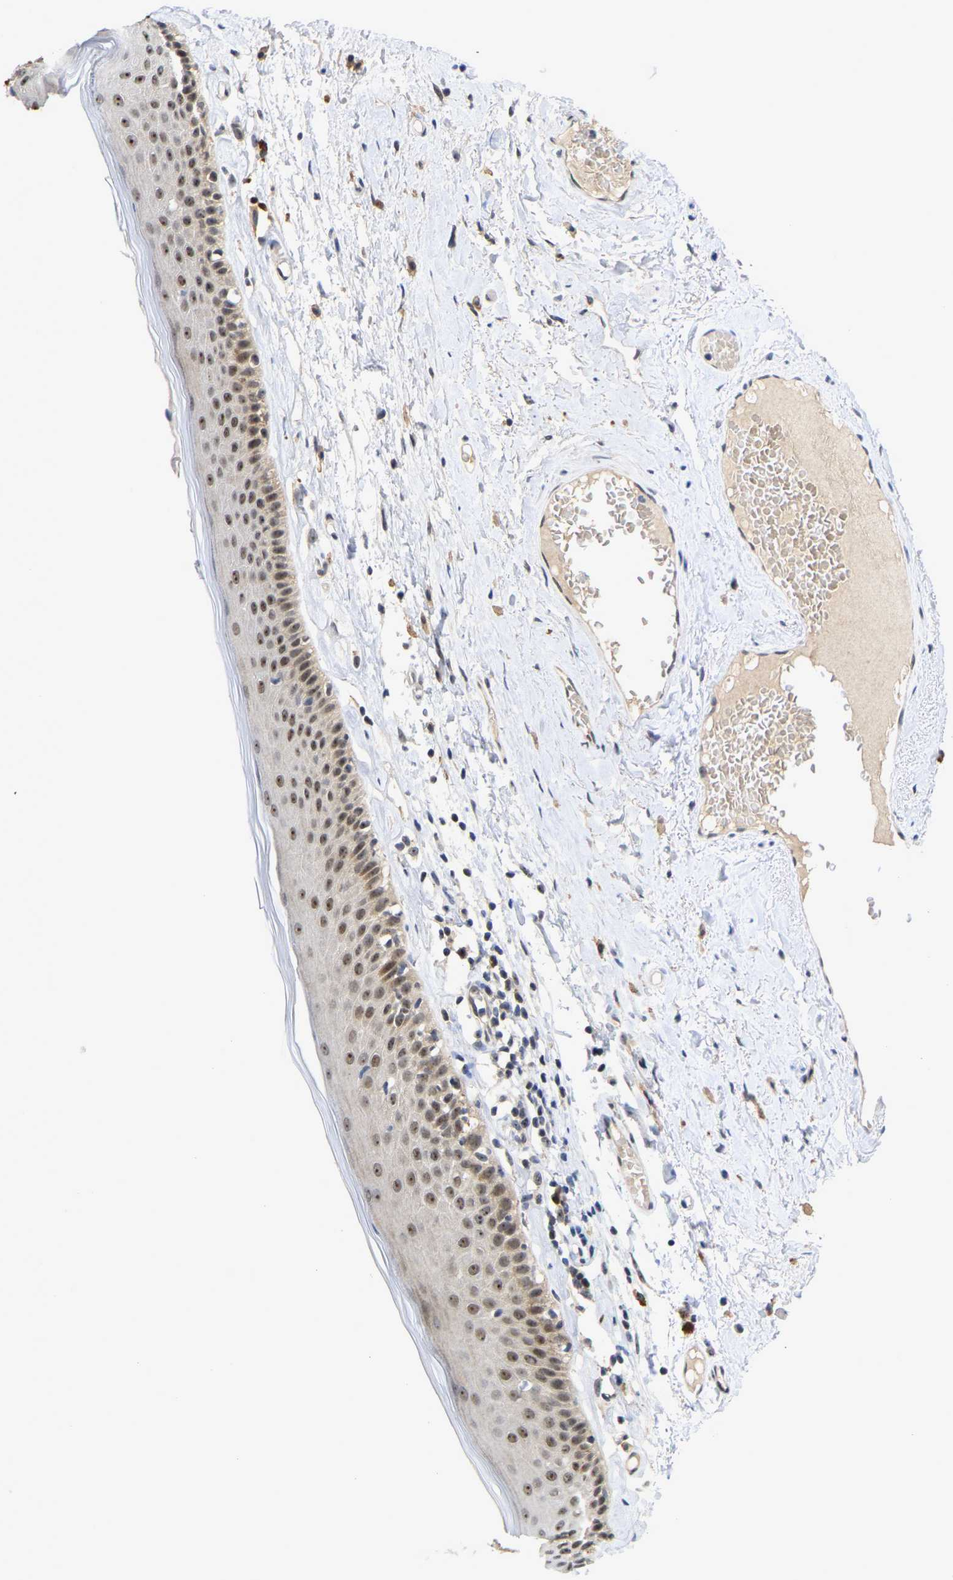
{"staining": {"intensity": "strong", "quantity": "<25%", "location": "cytoplasmic/membranous,nuclear"}, "tissue": "skin", "cell_type": "Epidermal cells", "image_type": "normal", "snomed": [{"axis": "morphology", "description": "Normal tissue, NOS"}, {"axis": "topography", "description": "Vulva"}], "caption": "Strong cytoplasmic/membranous,nuclear expression is identified in about <25% of epidermal cells in unremarkable skin.", "gene": "NLE1", "patient": {"sex": "female", "age": 73}}